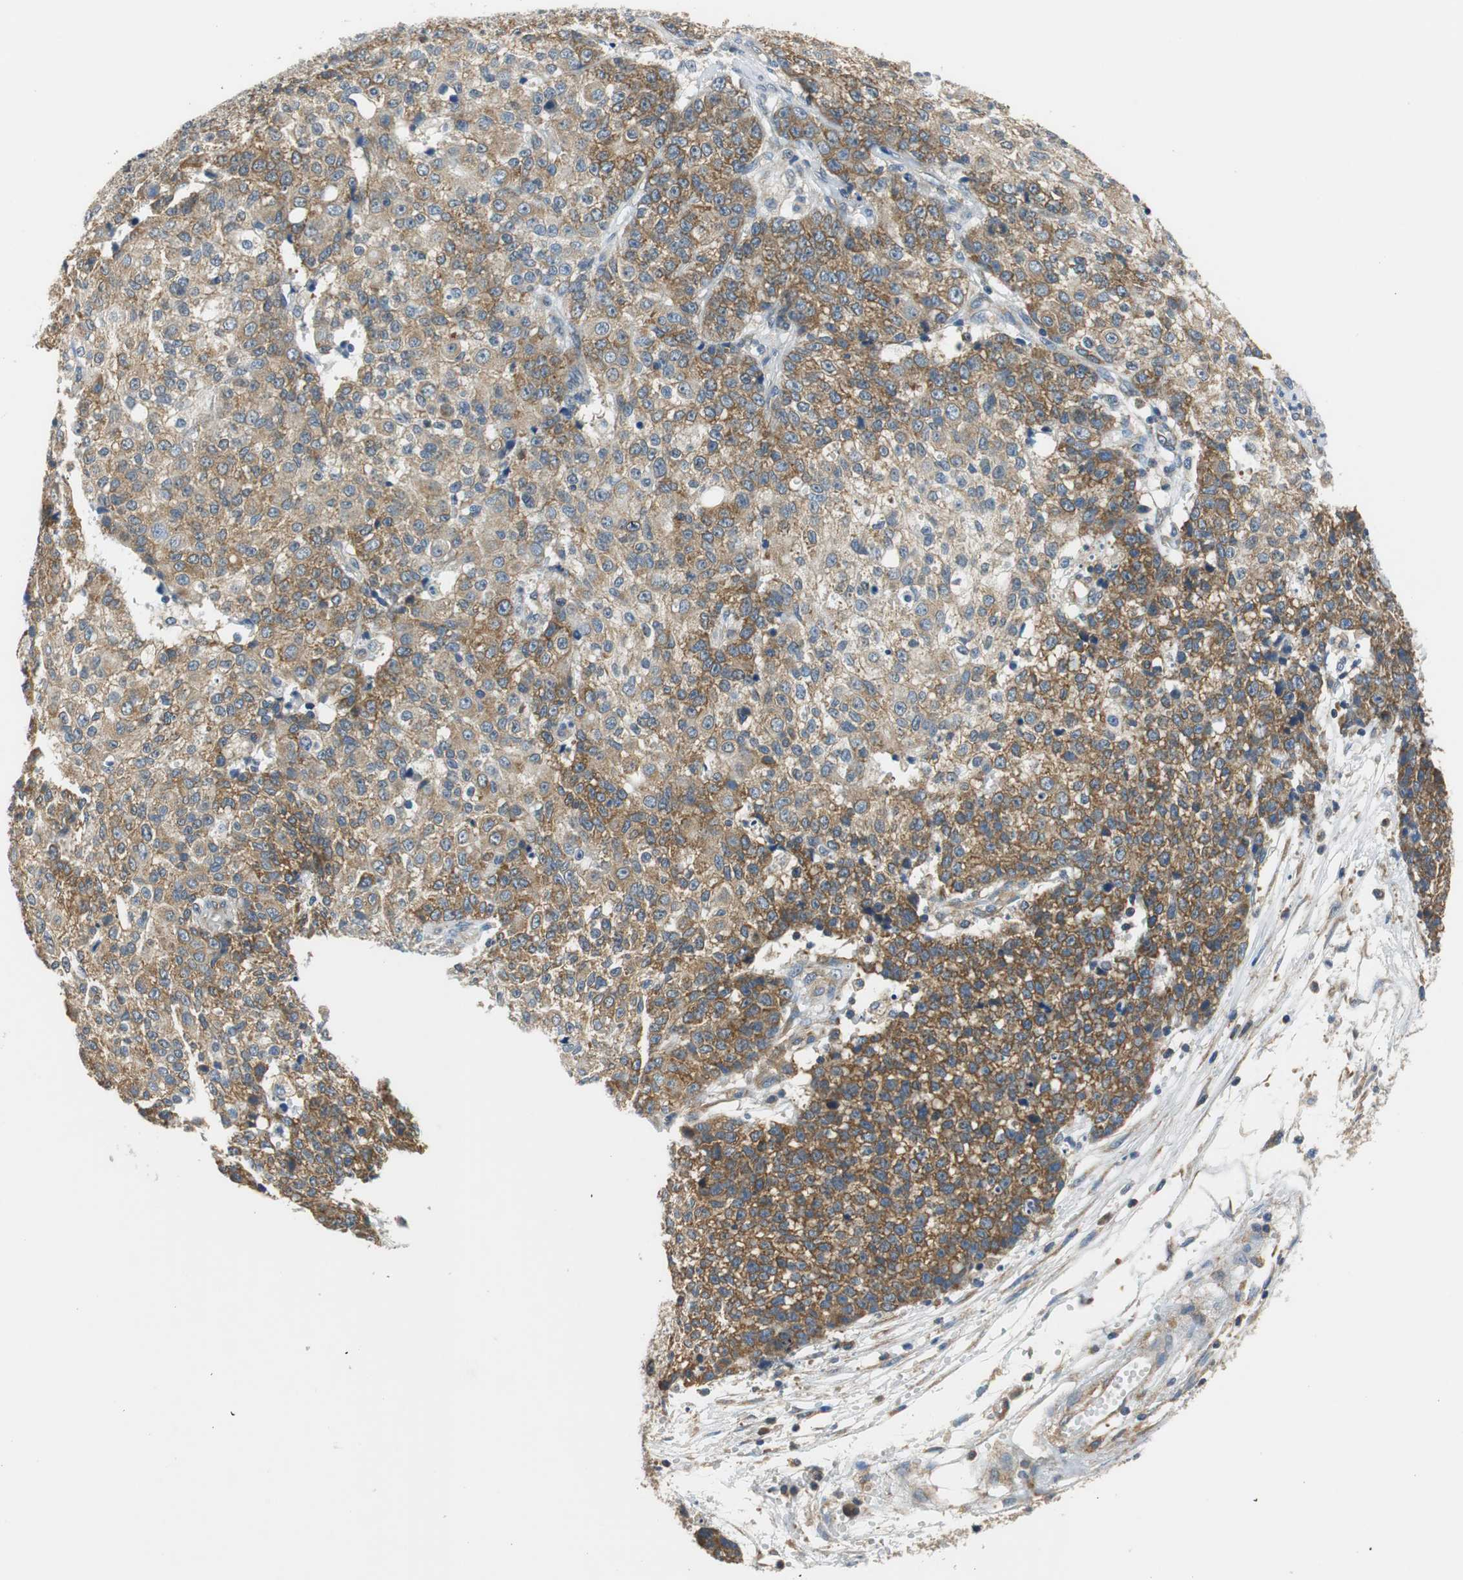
{"staining": {"intensity": "moderate", "quantity": ">75%", "location": "cytoplasmic/membranous"}, "tissue": "ovarian cancer", "cell_type": "Tumor cells", "image_type": "cancer", "snomed": [{"axis": "morphology", "description": "Carcinoma, endometroid"}, {"axis": "topography", "description": "Ovary"}], "caption": "Tumor cells exhibit medium levels of moderate cytoplasmic/membranous expression in about >75% of cells in human endometroid carcinoma (ovarian).", "gene": "CNOT3", "patient": {"sex": "female", "age": 42}}